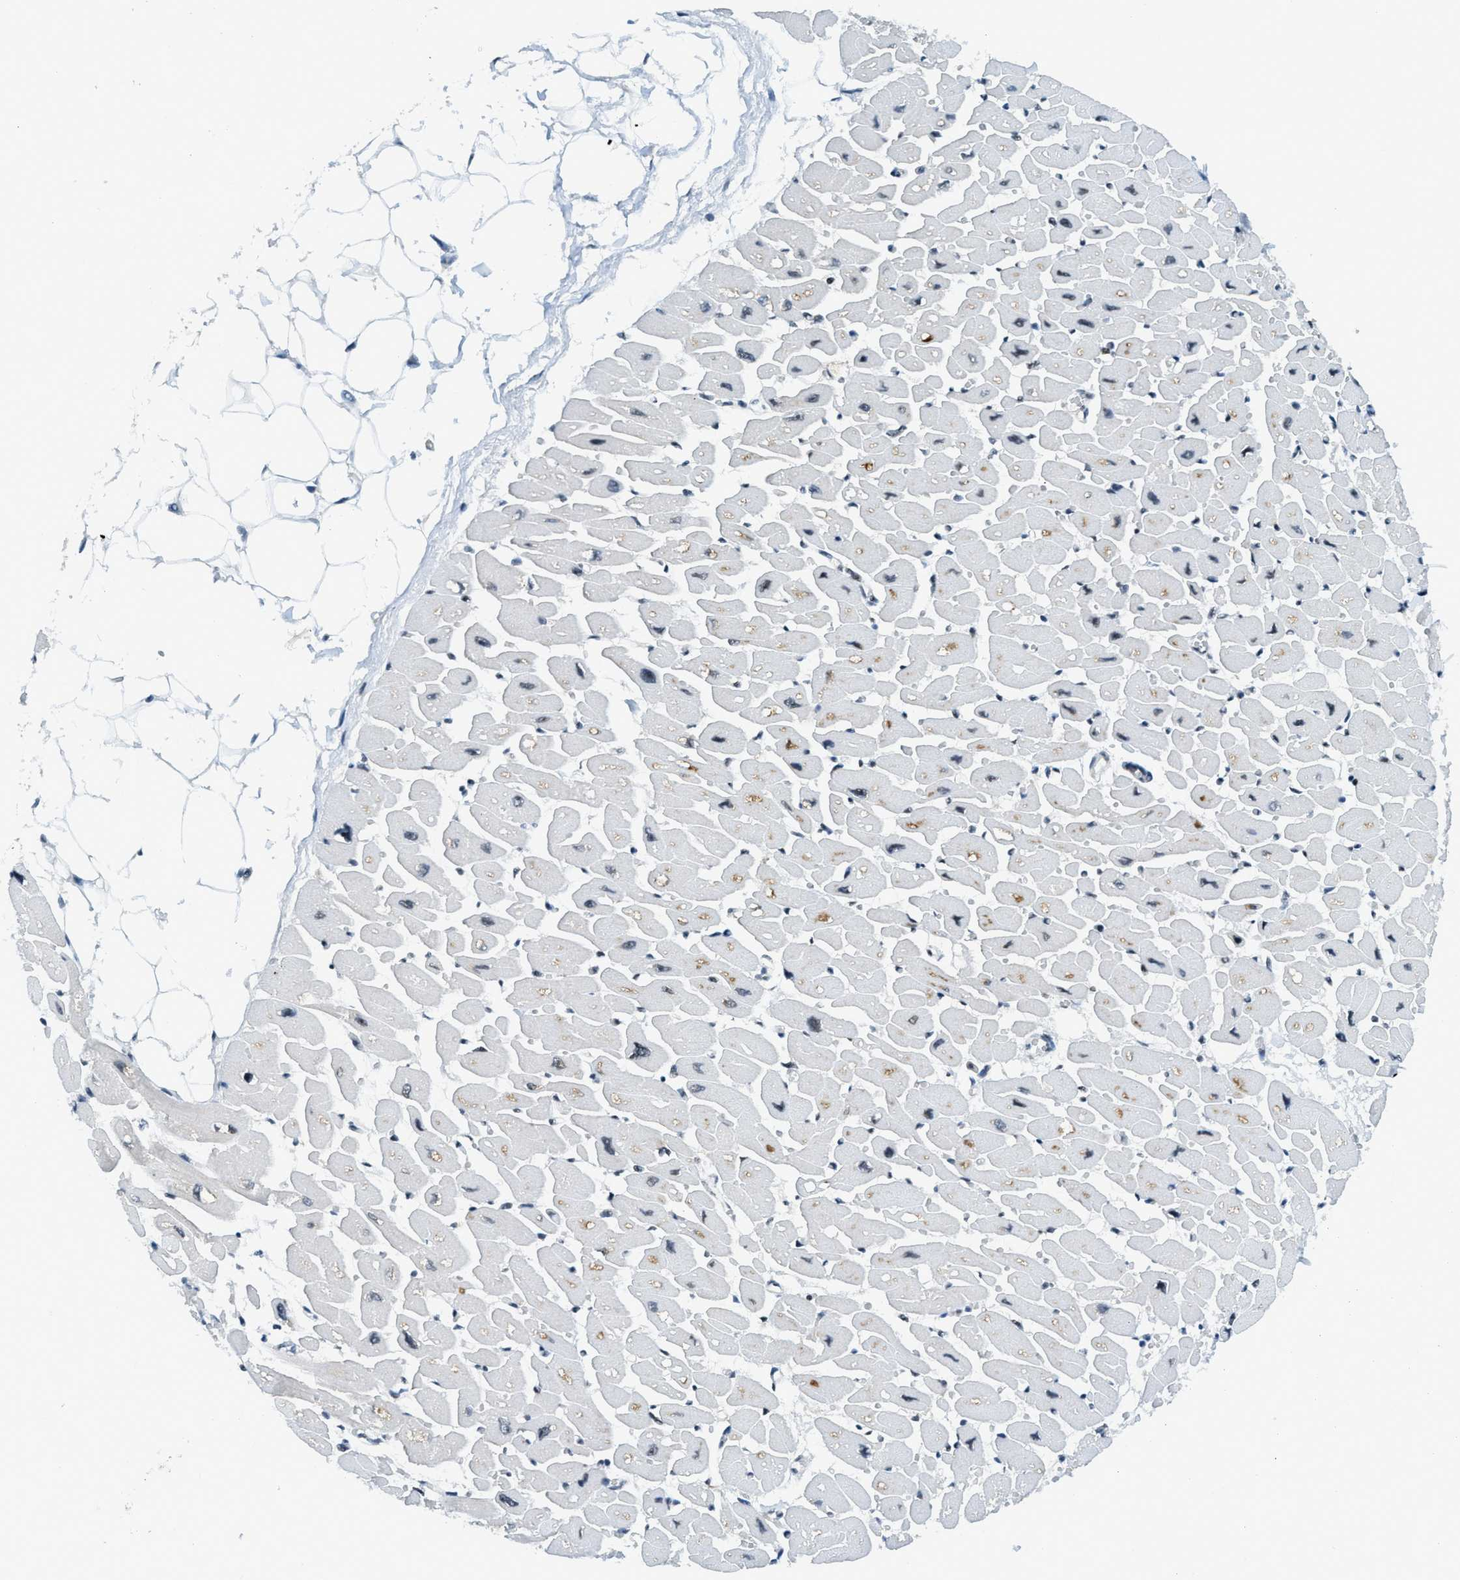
{"staining": {"intensity": "moderate", "quantity": "25%-75%", "location": "nuclear"}, "tissue": "heart muscle", "cell_type": "Cardiomyocytes", "image_type": "normal", "snomed": [{"axis": "morphology", "description": "Normal tissue, NOS"}, {"axis": "topography", "description": "Heart"}], "caption": "Moderate nuclear staining for a protein is seen in approximately 25%-75% of cardiomyocytes of unremarkable heart muscle using immunohistochemistry.", "gene": "RAD51B", "patient": {"sex": "female", "age": 54}}